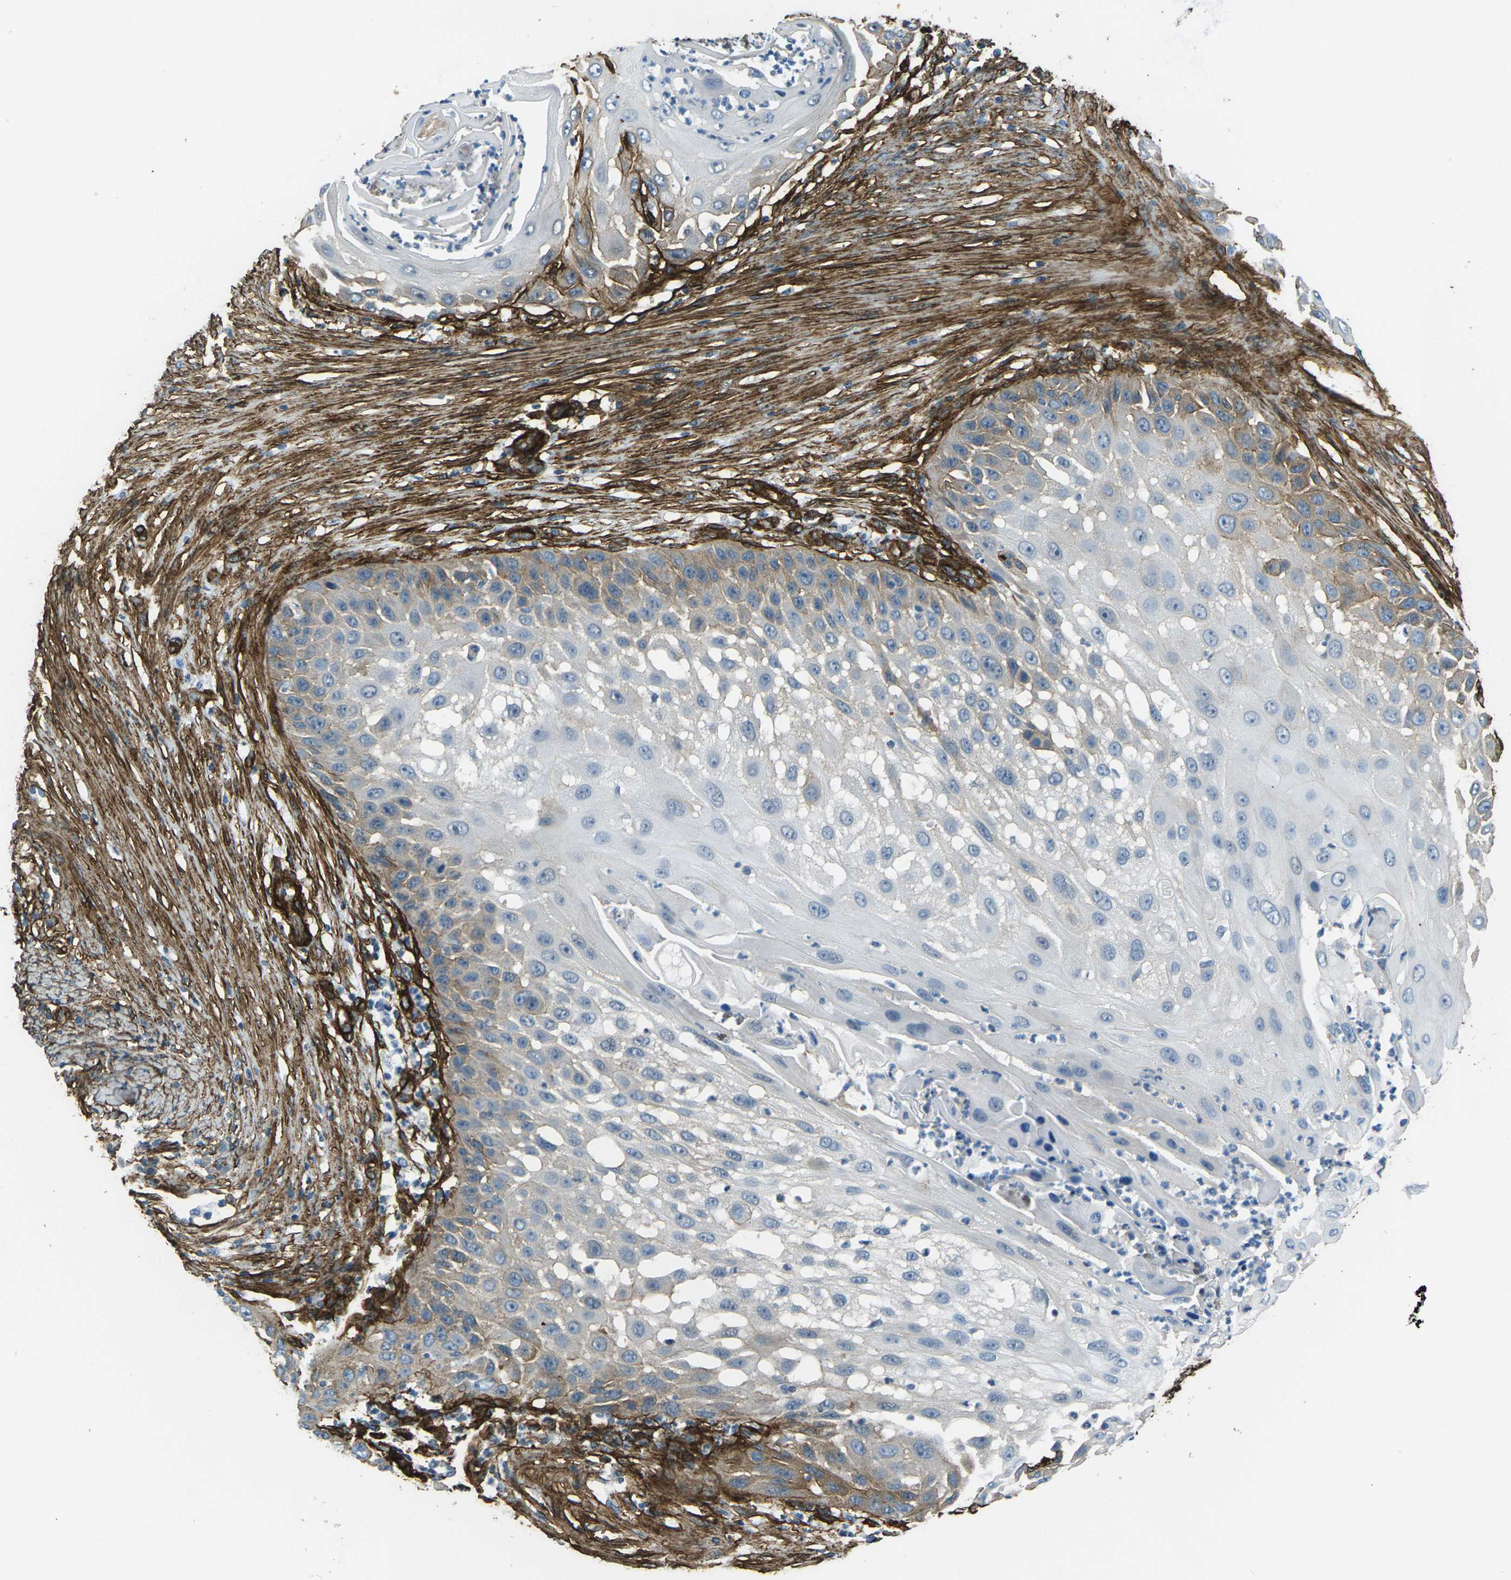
{"staining": {"intensity": "moderate", "quantity": "<25%", "location": "cytoplasmic/membranous"}, "tissue": "skin cancer", "cell_type": "Tumor cells", "image_type": "cancer", "snomed": [{"axis": "morphology", "description": "Squamous cell carcinoma, NOS"}, {"axis": "topography", "description": "Skin"}], "caption": "Tumor cells exhibit low levels of moderate cytoplasmic/membranous expression in approximately <25% of cells in human squamous cell carcinoma (skin).", "gene": "GRAMD1C", "patient": {"sex": "female", "age": 44}}